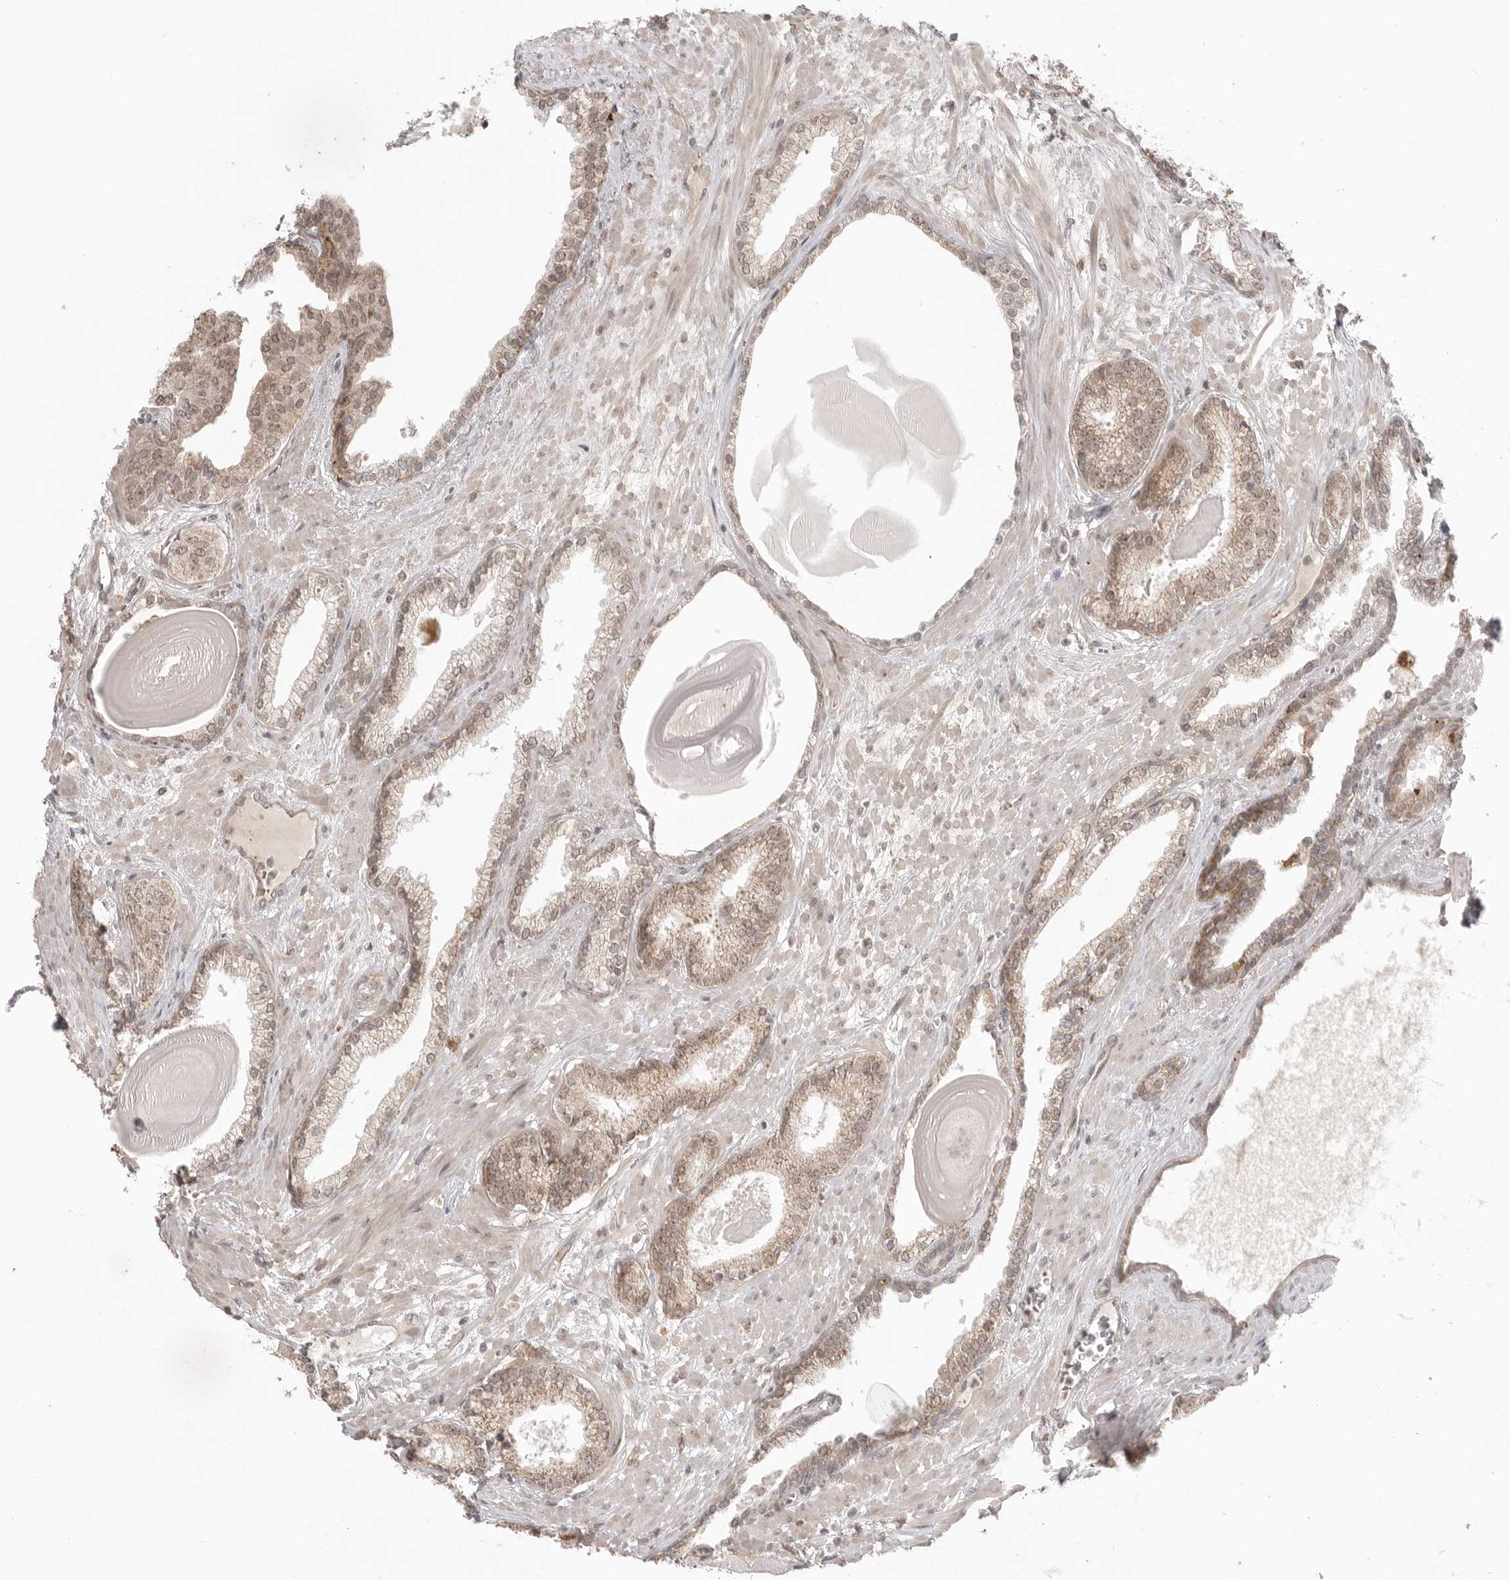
{"staining": {"intensity": "weak", "quantity": ">75%", "location": "cytoplasmic/membranous"}, "tissue": "prostate cancer", "cell_type": "Tumor cells", "image_type": "cancer", "snomed": [{"axis": "morphology", "description": "Adenocarcinoma, Low grade"}, {"axis": "topography", "description": "Prostate"}], "caption": "Prostate cancer (low-grade adenocarcinoma) stained with a brown dye exhibits weak cytoplasmic/membranous positive staining in about >75% of tumor cells.", "gene": "KALRN", "patient": {"sex": "male", "age": 70}}